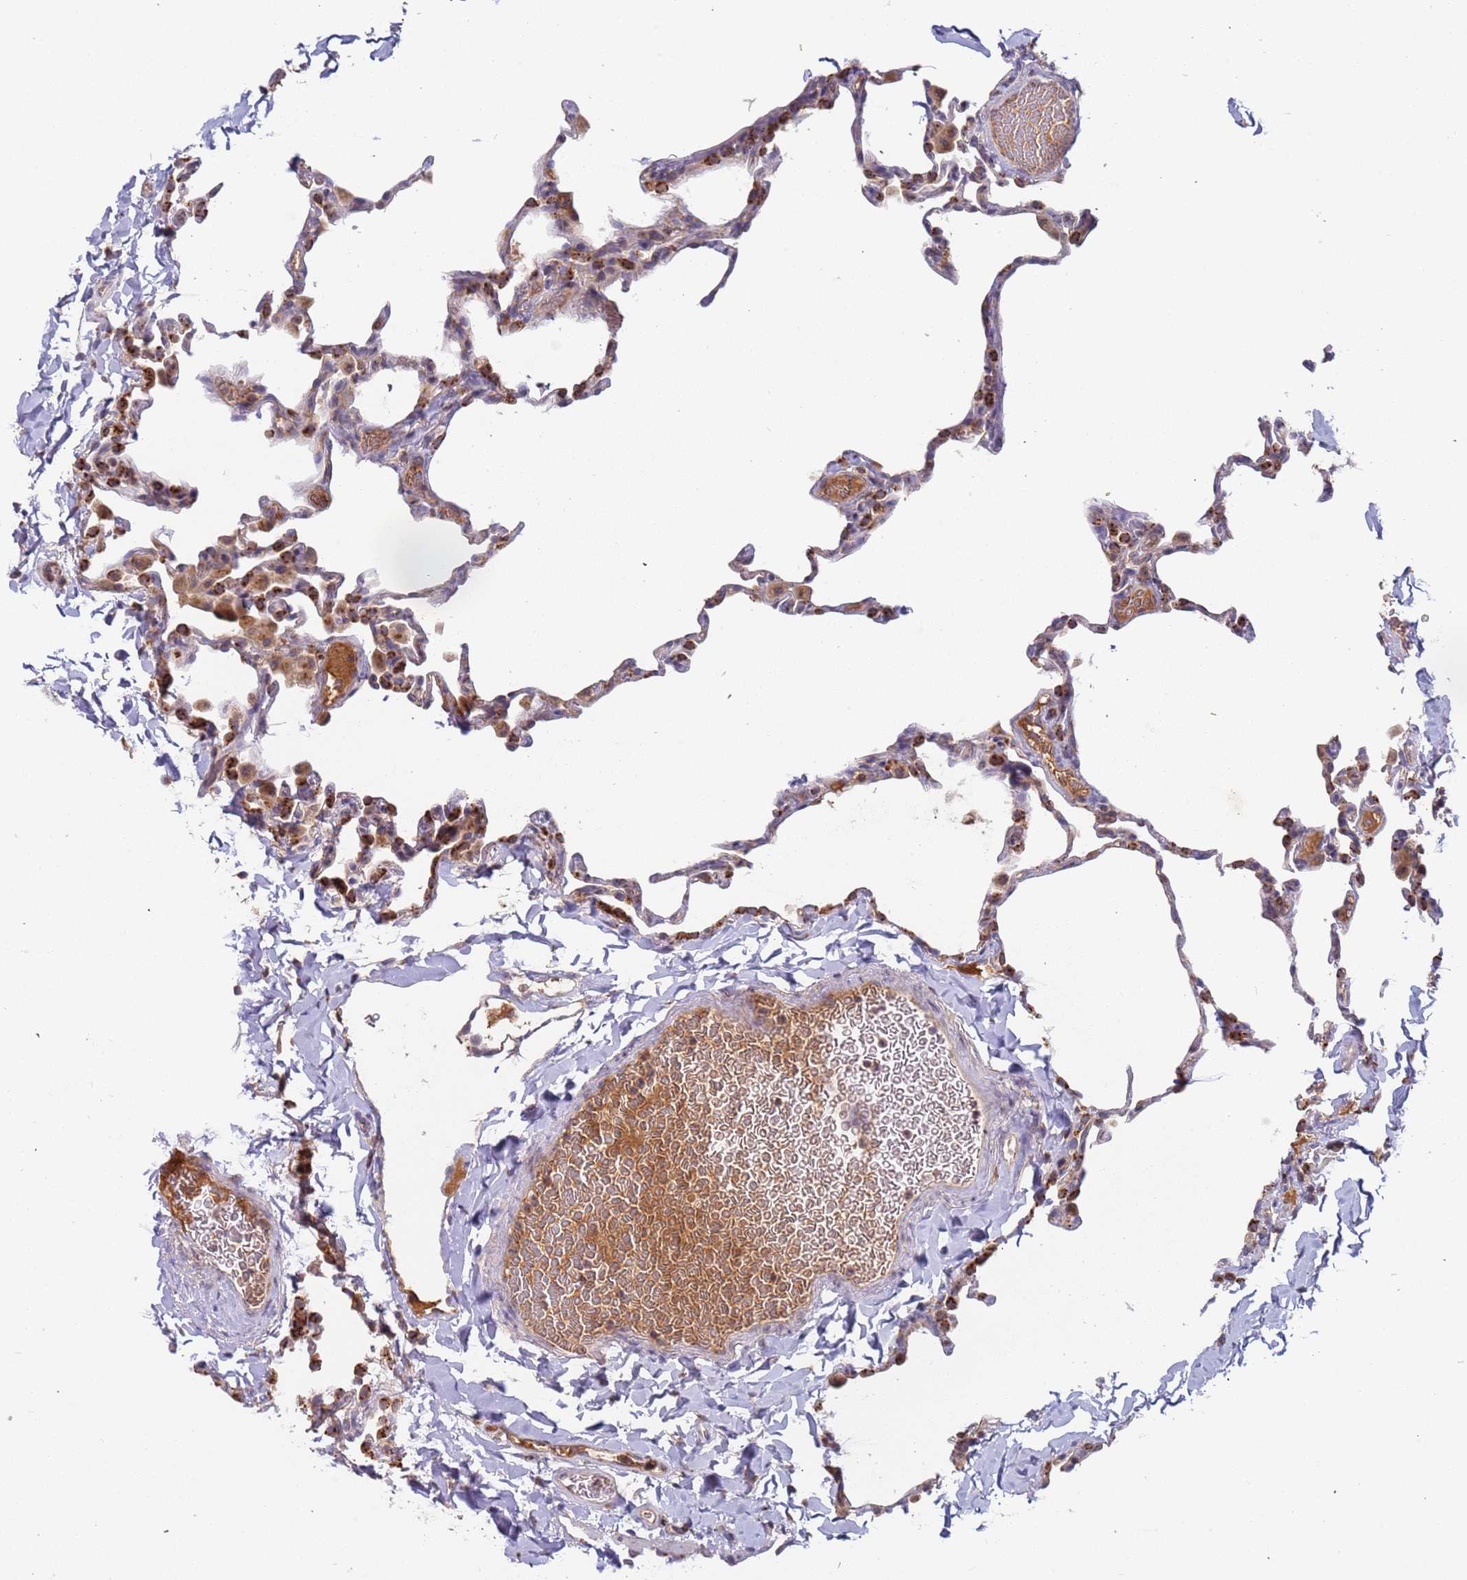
{"staining": {"intensity": "moderate", "quantity": "<25%", "location": "cytoplasmic/membranous"}, "tissue": "lung", "cell_type": "Alveolar cells", "image_type": "normal", "snomed": [{"axis": "morphology", "description": "Normal tissue, NOS"}, {"axis": "topography", "description": "Lung"}], "caption": "Protein staining of normal lung displays moderate cytoplasmic/membranous positivity in about <25% of alveolar cells. (Brightfield microscopy of DAB IHC at high magnification).", "gene": "OR5A2", "patient": {"sex": "male", "age": 20}}